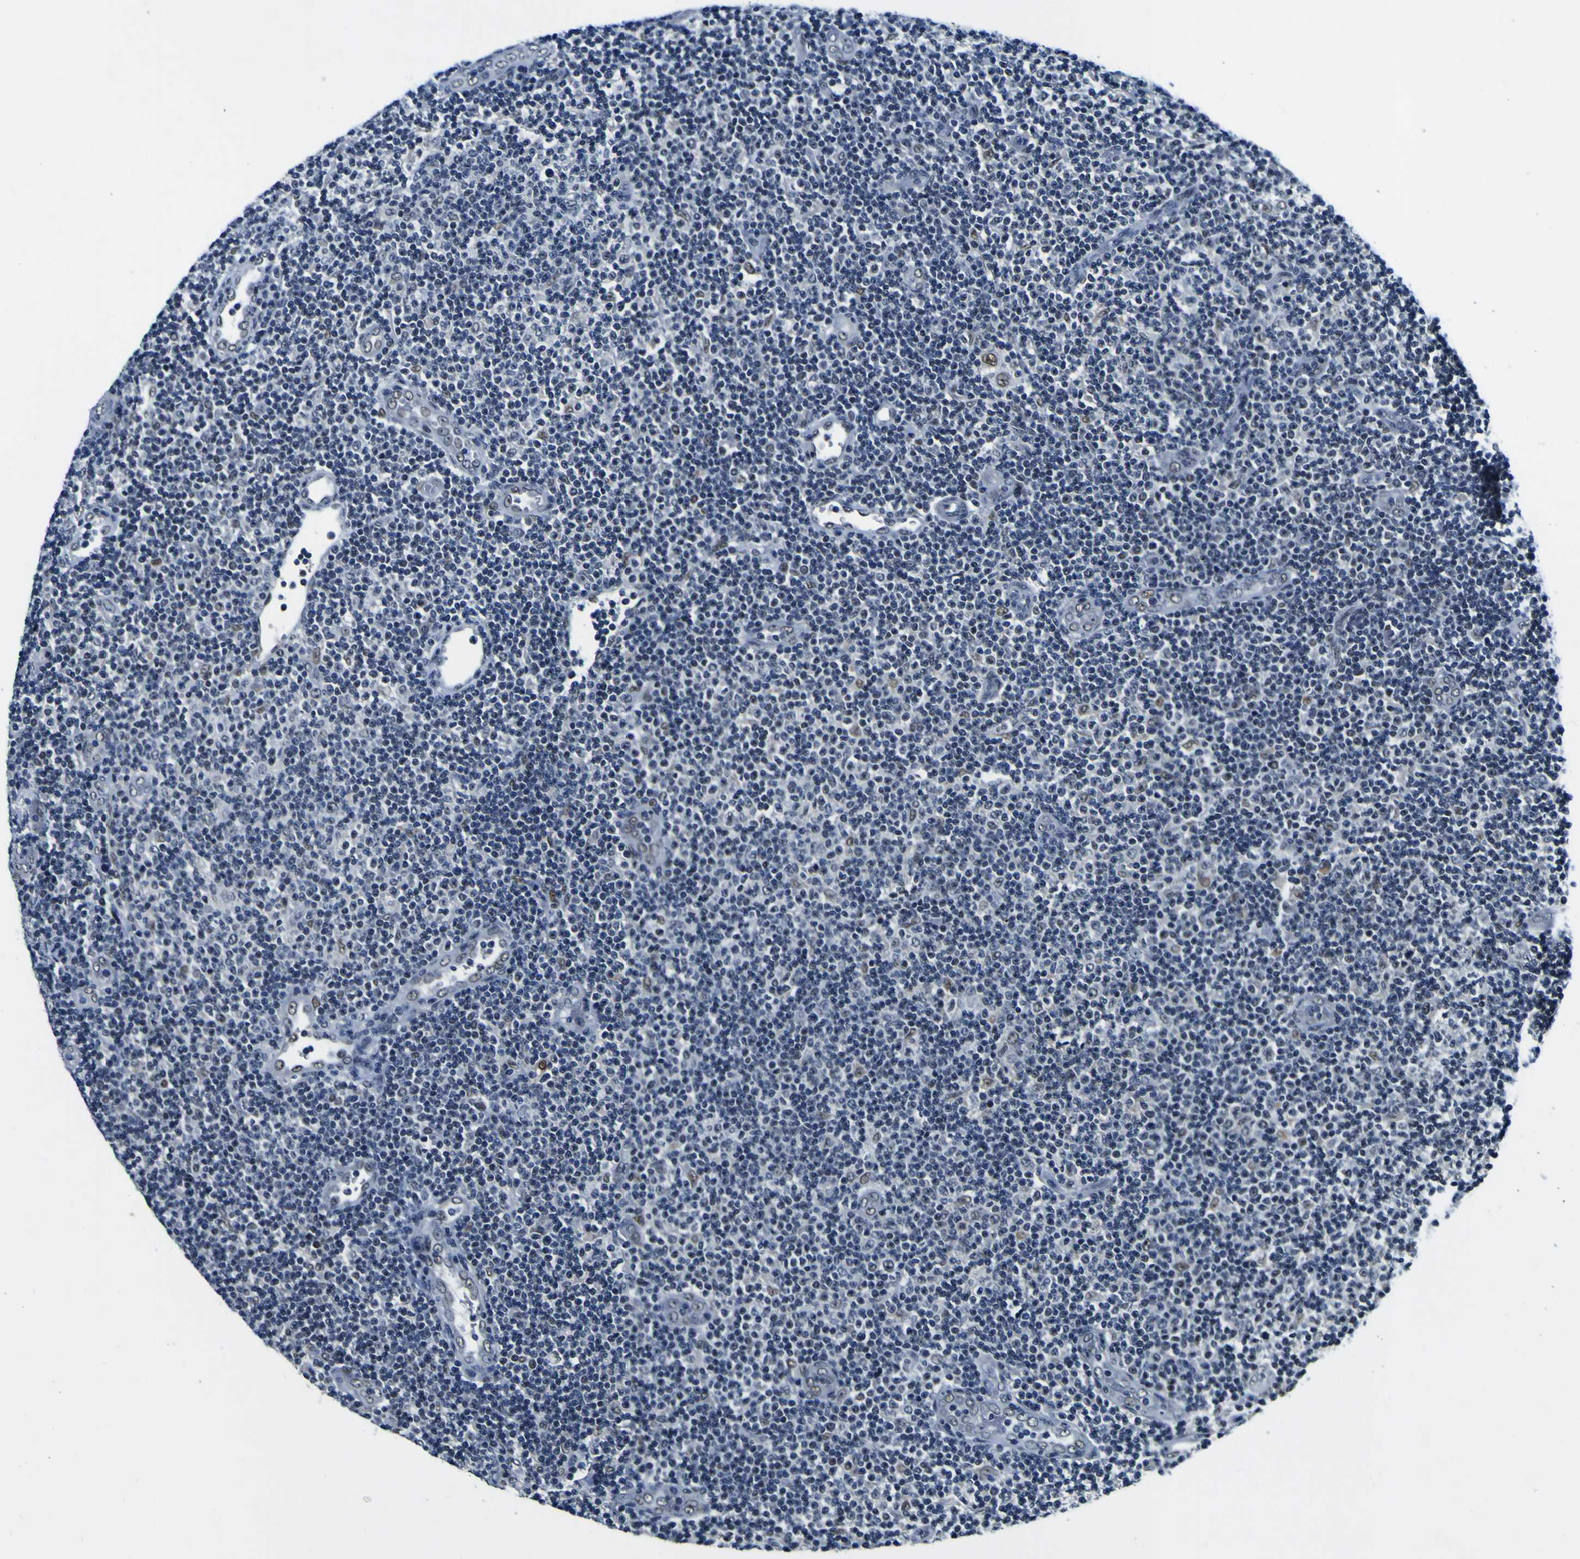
{"staining": {"intensity": "negative", "quantity": "none", "location": "none"}, "tissue": "lymphoma", "cell_type": "Tumor cells", "image_type": "cancer", "snomed": [{"axis": "morphology", "description": "Malignant lymphoma, non-Hodgkin's type, Low grade"}, {"axis": "topography", "description": "Lymph node"}], "caption": "The image exhibits no staining of tumor cells in lymphoma.", "gene": "CUL4B", "patient": {"sex": "male", "age": 83}}